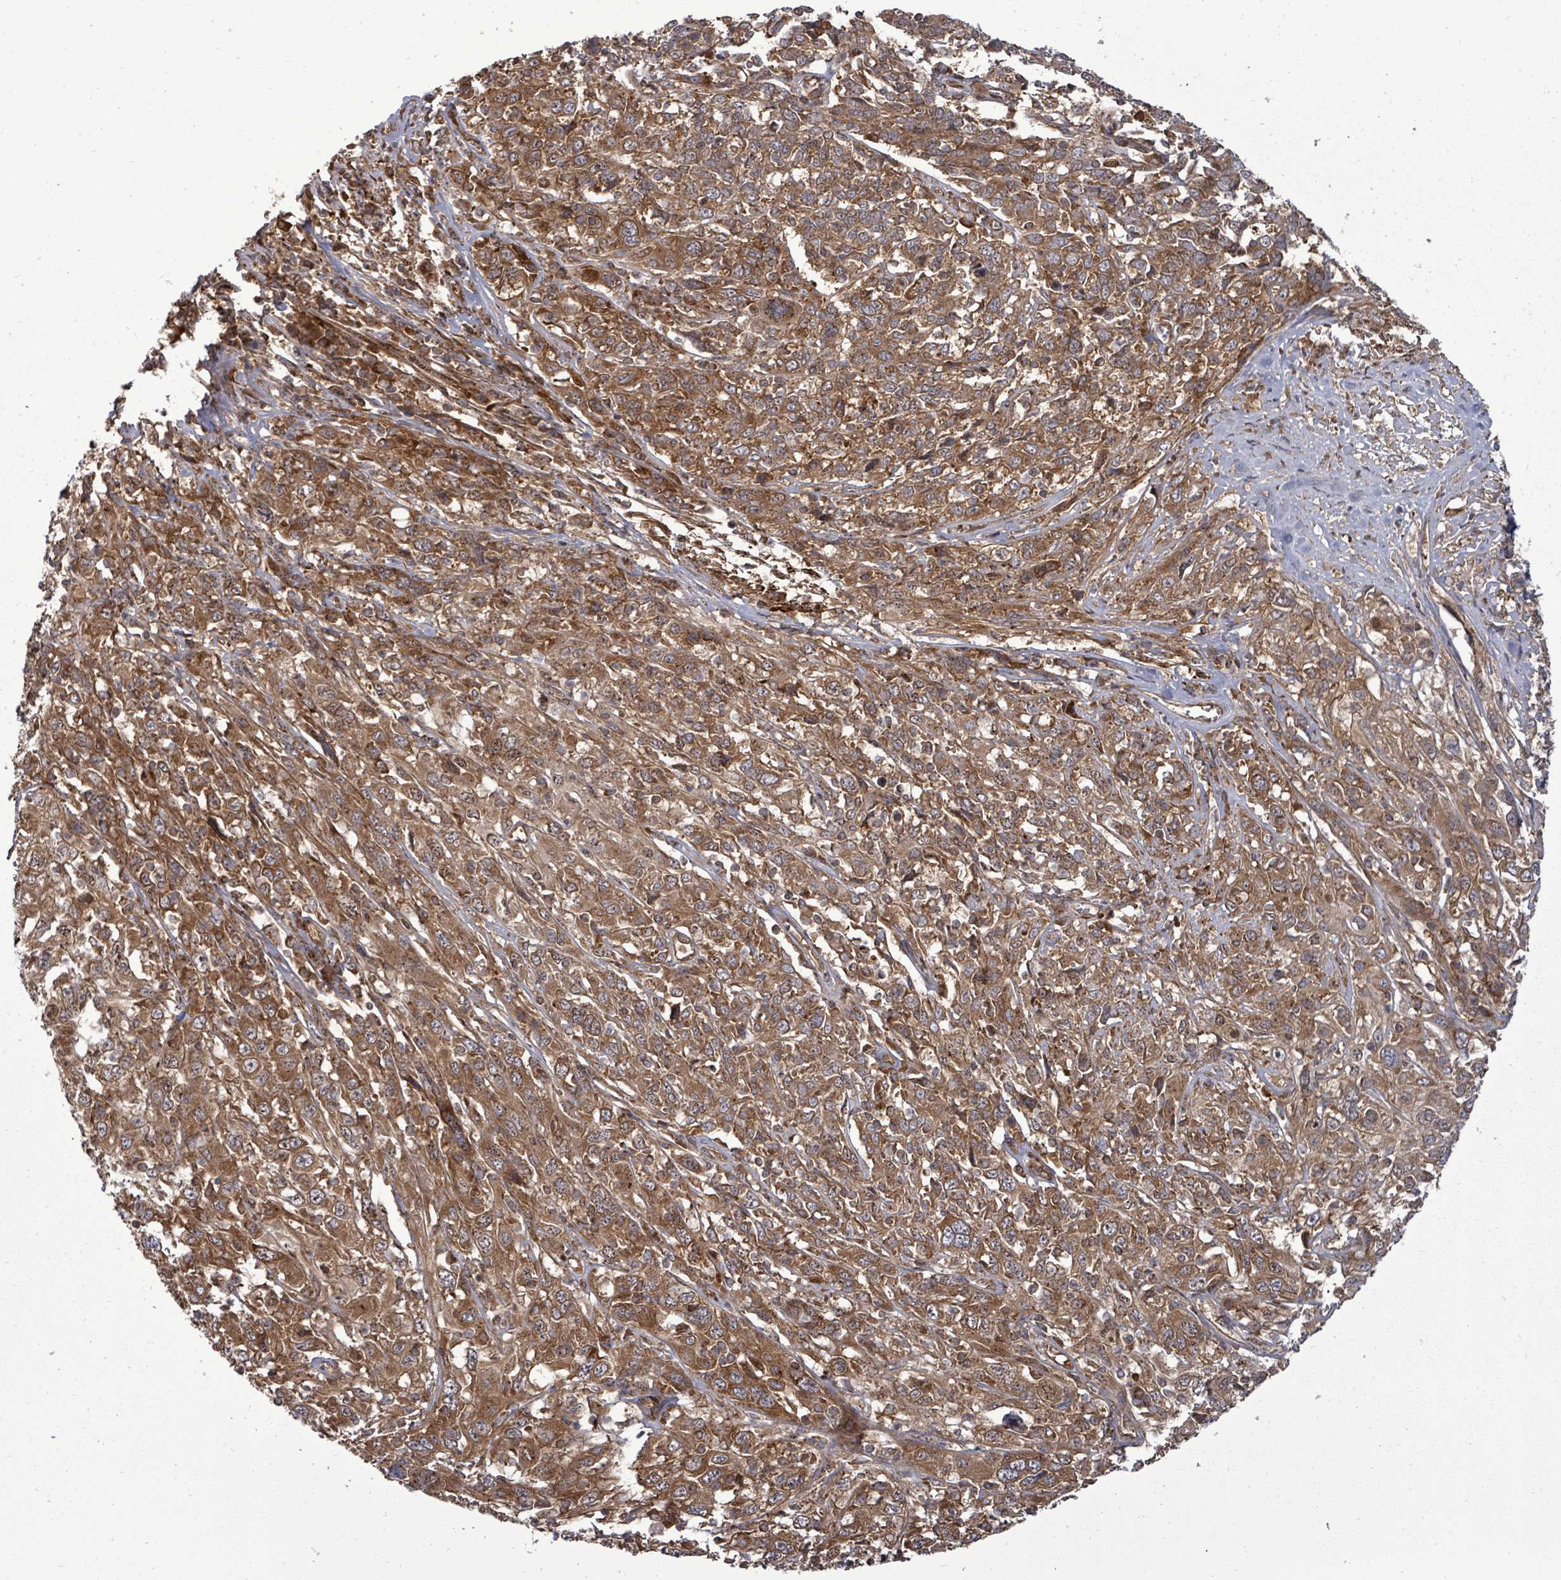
{"staining": {"intensity": "moderate", "quantity": ">75%", "location": "cytoplasmic/membranous"}, "tissue": "cervical cancer", "cell_type": "Tumor cells", "image_type": "cancer", "snomed": [{"axis": "morphology", "description": "Squamous cell carcinoma, NOS"}, {"axis": "topography", "description": "Cervix"}], "caption": "There is medium levels of moderate cytoplasmic/membranous expression in tumor cells of cervical cancer (squamous cell carcinoma), as demonstrated by immunohistochemical staining (brown color).", "gene": "EIF3C", "patient": {"sex": "female", "age": 46}}